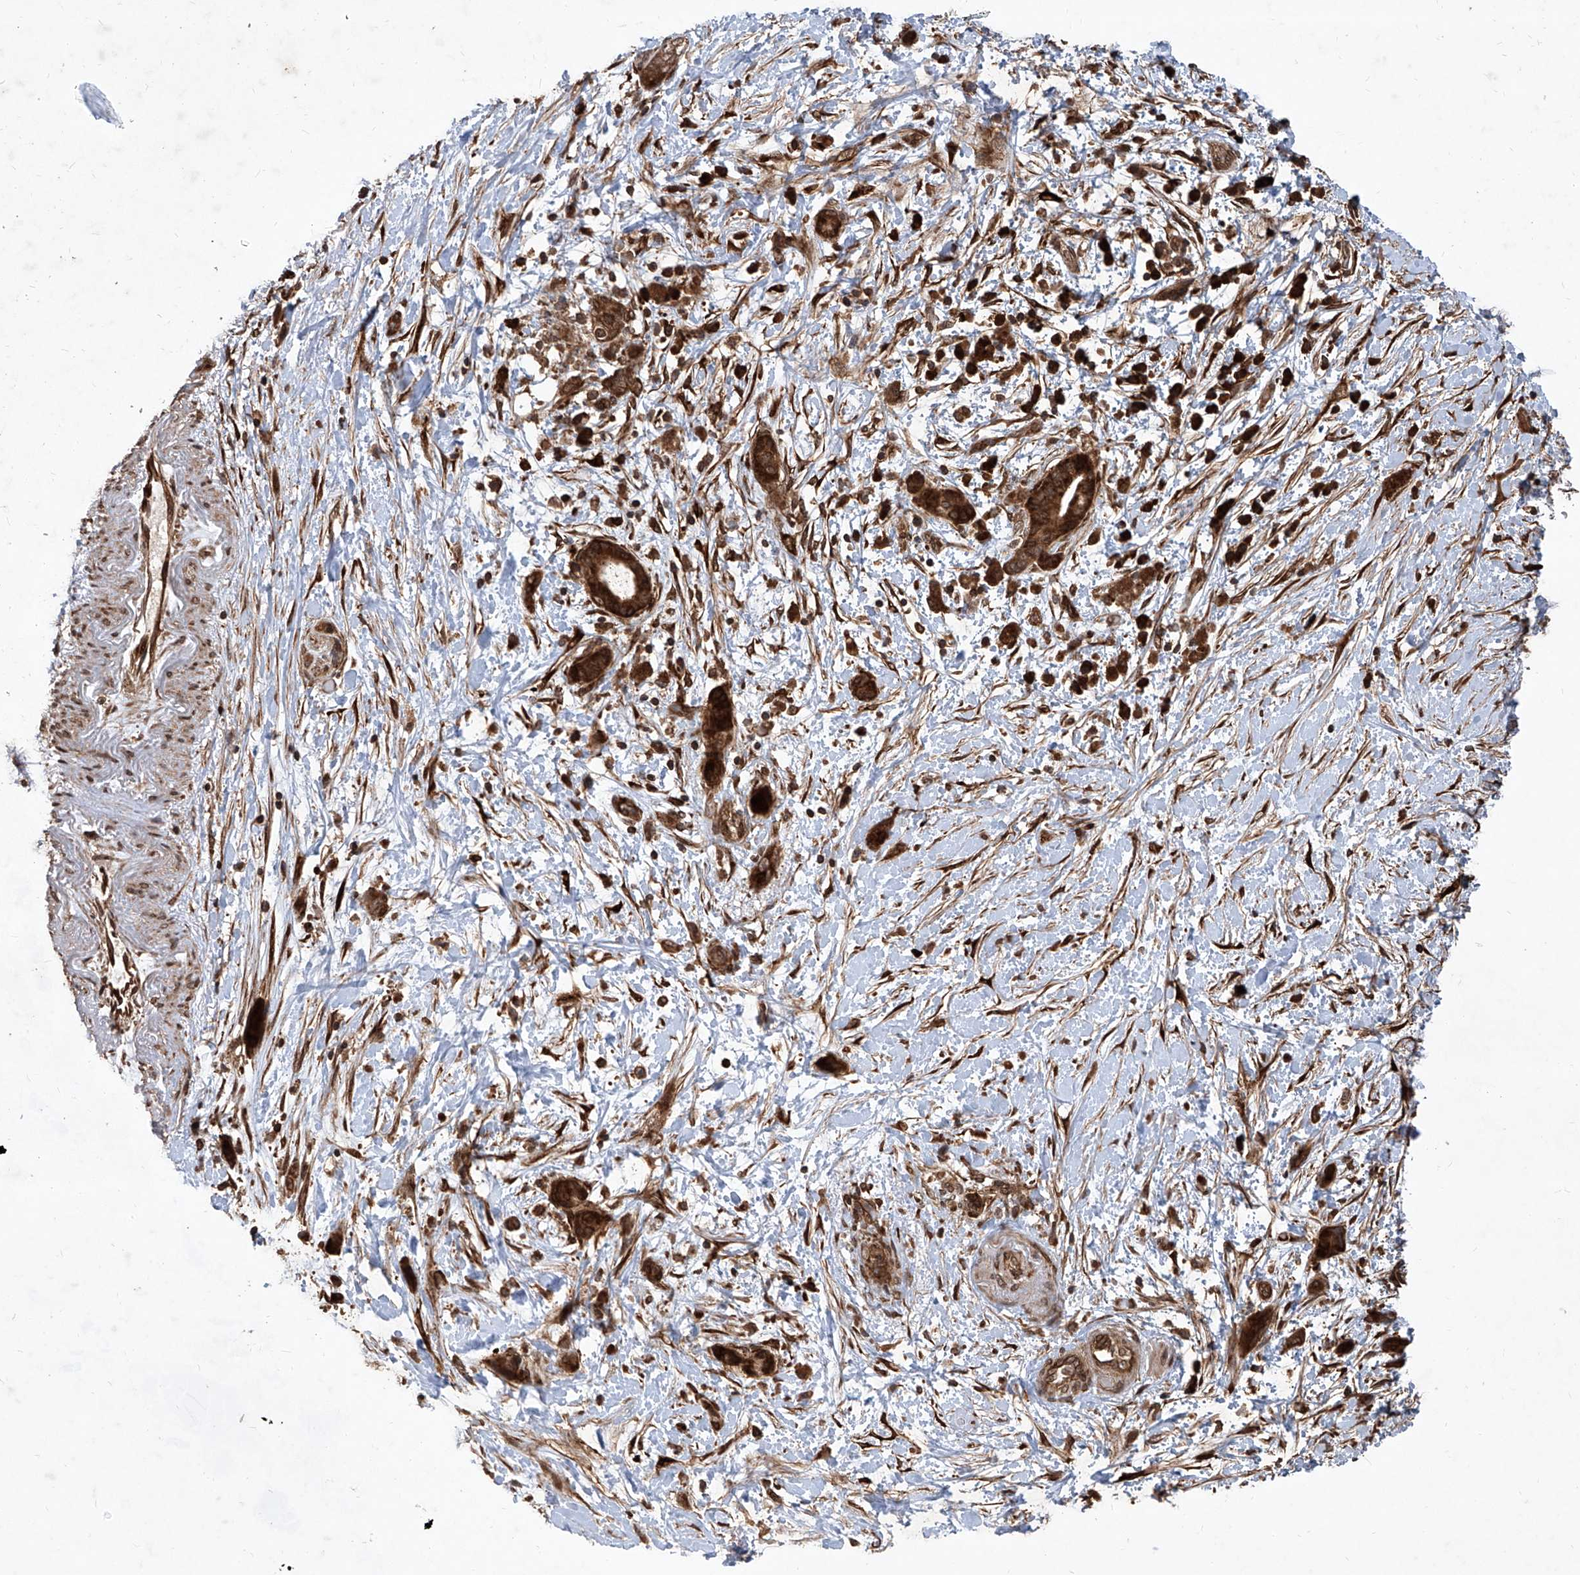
{"staining": {"intensity": "strong", "quantity": ">75%", "location": "cytoplasmic/membranous,nuclear"}, "tissue": "pancreatic cancer", "cell_type": "Tumor cells", "image_type": "cancer", "snomed": [{"axis": "morphology", "description": "Normal tissue, NOS"}, {"axis": "morphology", "description": "Adenocarcinoma, NOS"}, {"axis": "topography", "description": "Pancreas"}, {"axis": "topography", "description": "Peripheral nerve tissue"}], "caption": "IHC (DAB) staining of human pancreatic adenocarcinoma displays strong cytoplasmic/membranous and nuclear protein staining in approximately >75% of tumor cells. The protein of interest is shown in brown color, while the nuclei are stained blue.", "gene": "MAGED2", "patient": {"sex": "female", "age": 63}}